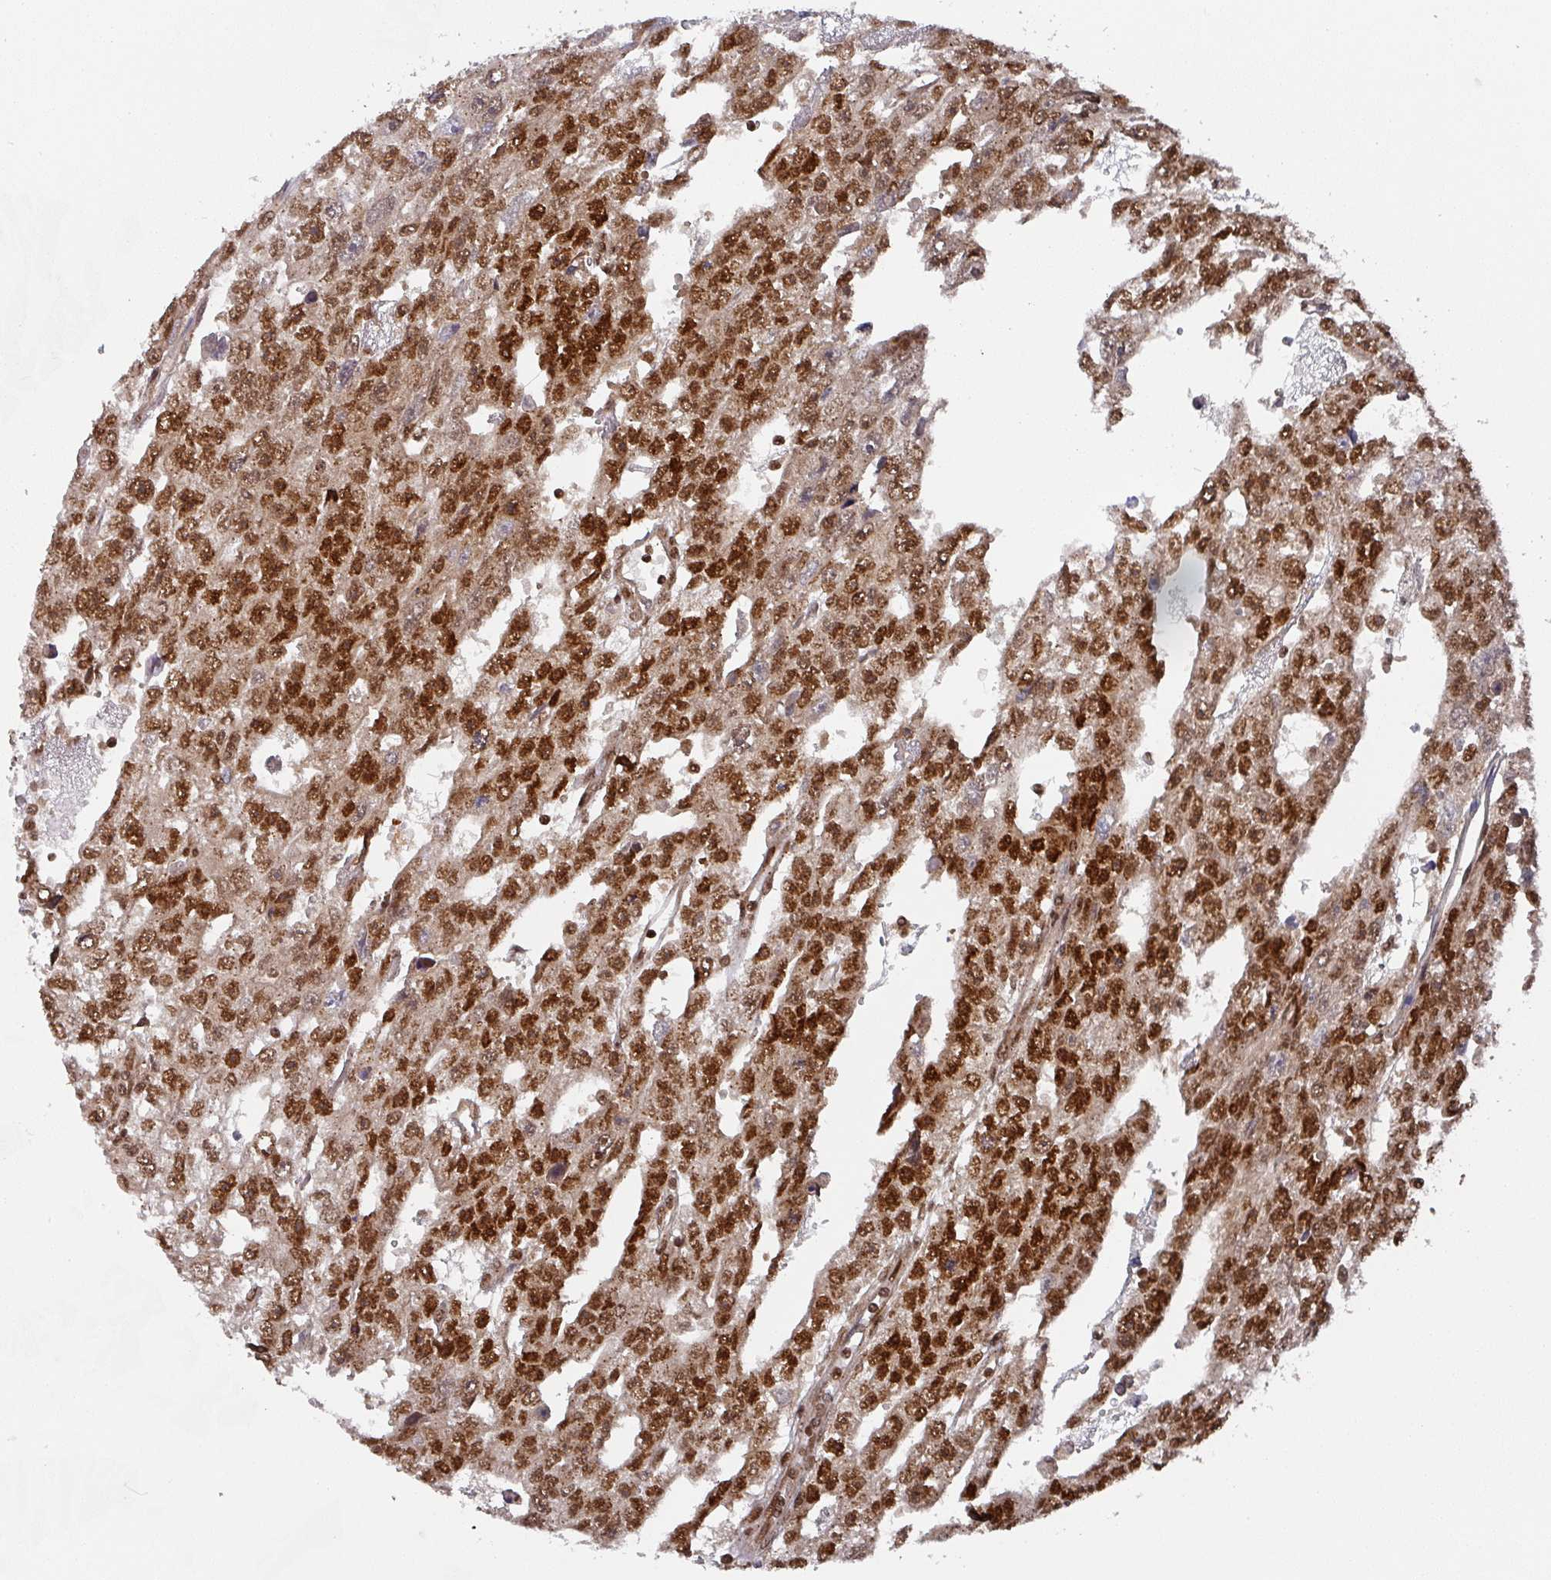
{"staining": {"intensity": "strong", "quantity": ">75%", "location": "nuclear"}, "tissue": "testis cancer", "cell_type": "Tumor cells", "image_type": "cancer", "snomed": [{"axis": "morphology", "description": "Carcinoma, Embryonal, NOS"}, {"axis": "topography", "description": "Testis"}], "caption": "Protein staining of testis cancer tissue exhibits strong nuclear expression in about >75% of tumor cells.", "gene": "DIDO1", "patient": {"sex": "male", "age": 20}}